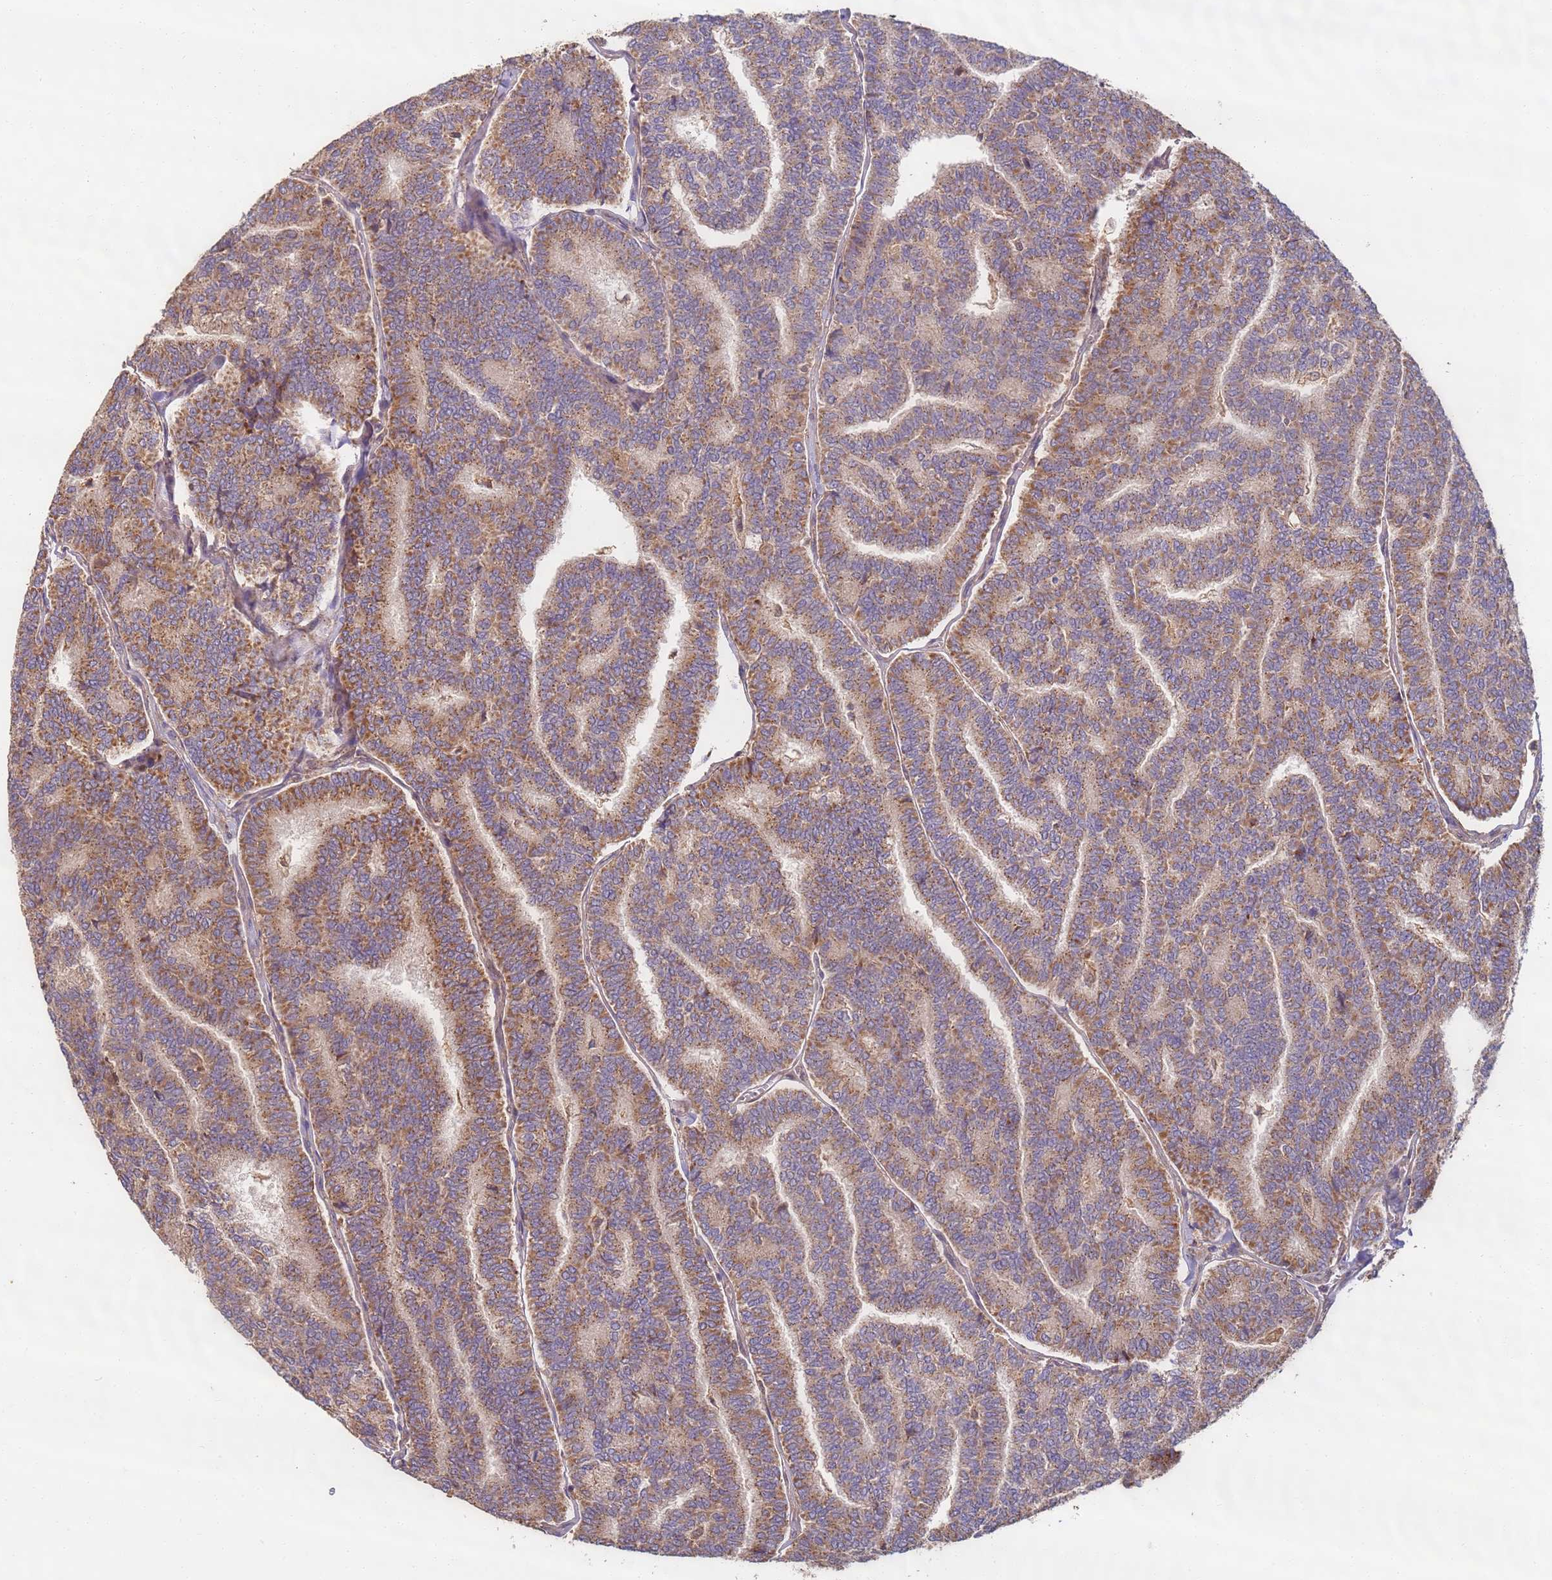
{"staining": {"intensity": "moderate", "quantity": ">75%", "location": "cytoplasmic/membranous"}, "tissue": "thyroid cancer", "cell_type": "Tumor cells", "image_type": "cancer", "snomed": [{"axis": "morphology", "description": "Papillary adenocarcinoma, NOS"}, {"axis": "topography", "description": "Thyroid gland"}], "caption": "Human thyroid cancer (papillary adenocarcinoma) stained with a protein marker exhibits moderate staining in tumor cells.", "gene": "TIGAR", "patient": {"sex": "female", "age": 35}}